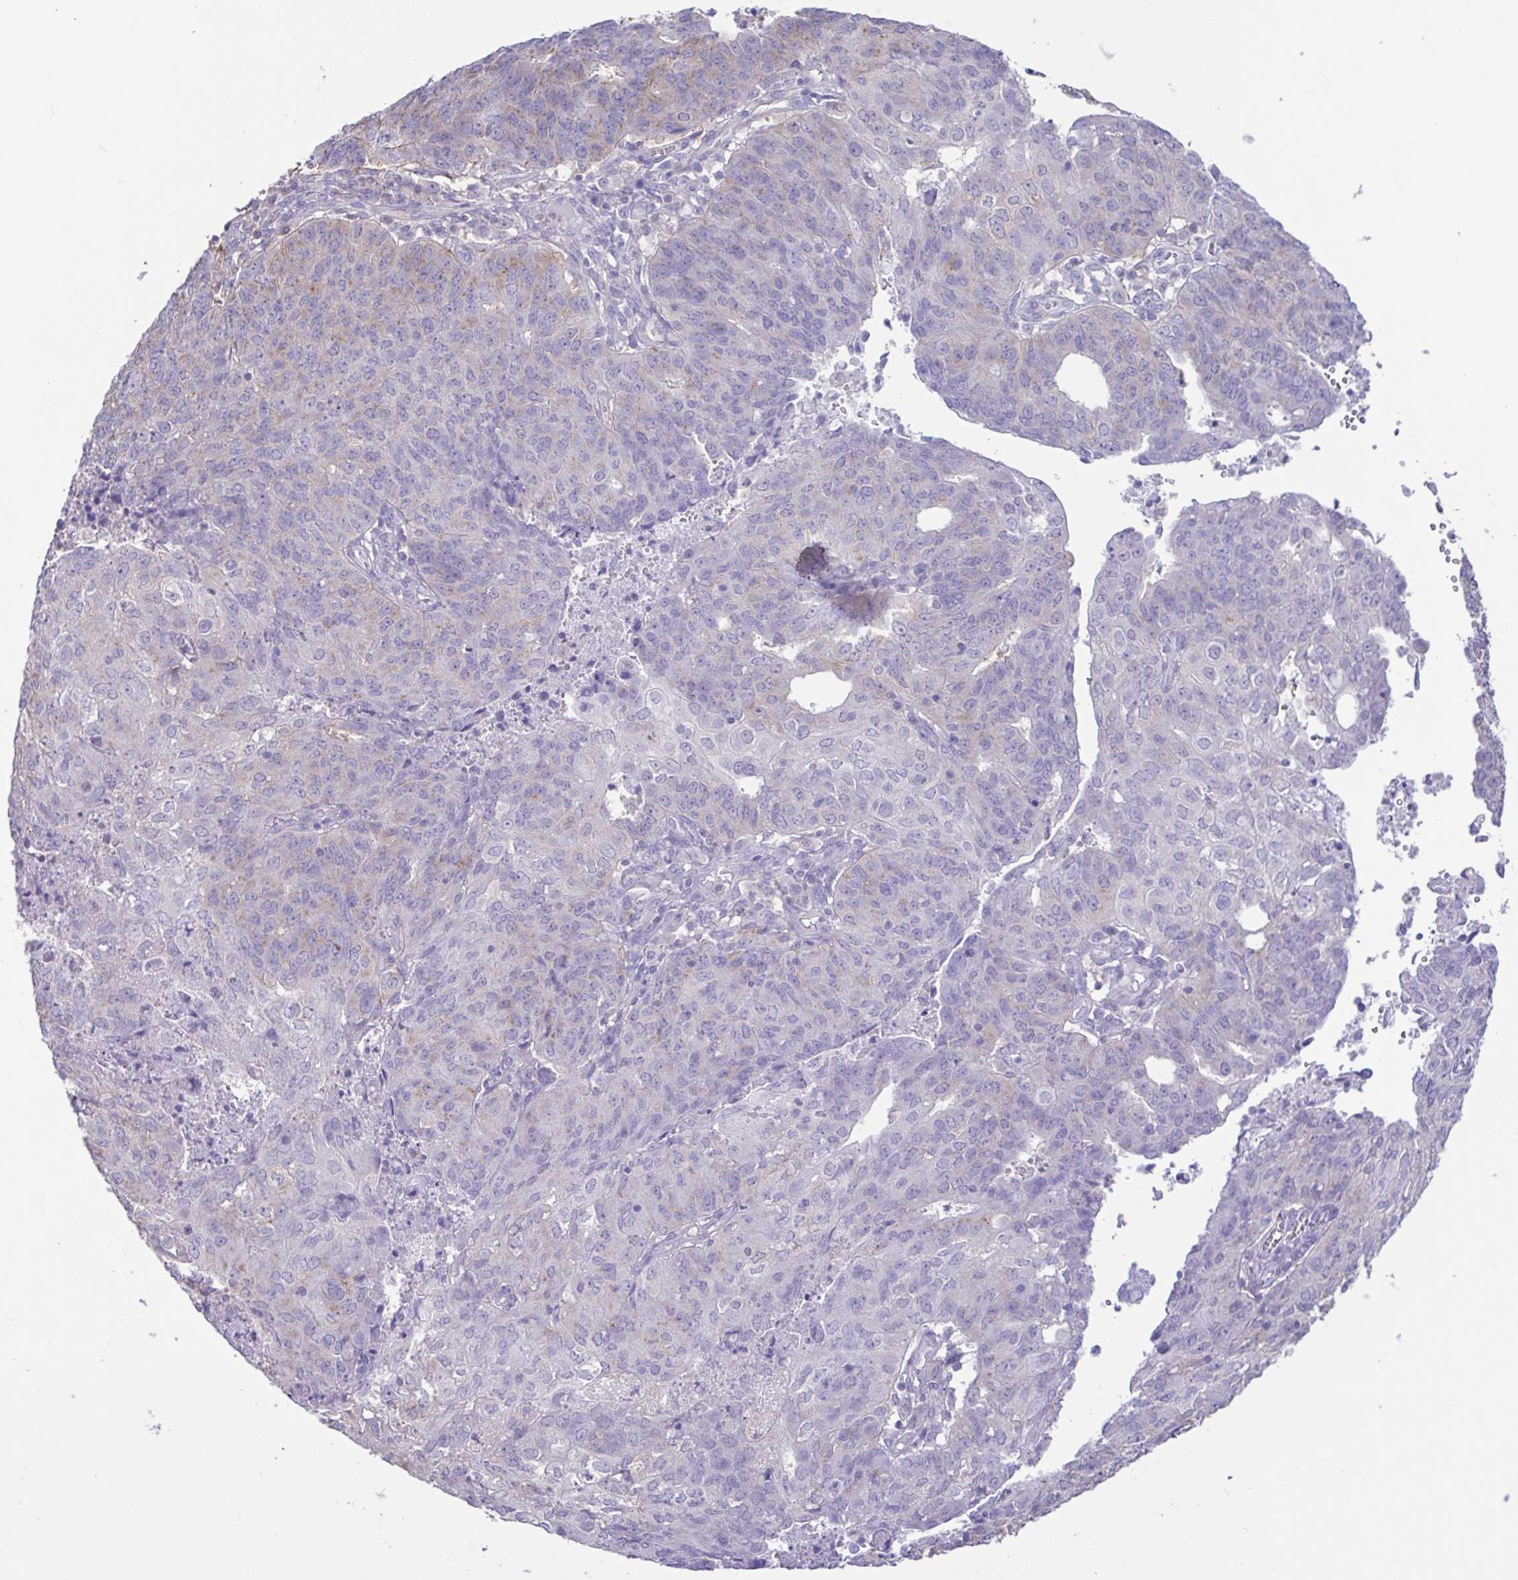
{"staining": {"intensity": "weak", "quantity": "<25%", "location": "cytoplasmic/membranous"}, "tissue": "endometrial cancer", "cell_type": "Tumor cells", "image_type": "cancer", "snomed": [{"axis": "morphology", "description": "Adenocarcinoma, NOS"}, {"axis": "topography", "description": "Endometrium"}], "caption": "Endometrial adenocarcinoma was stained to show a protein in brown. There is no significant positivity in tumor cells.", "gene": "CYP17A1", "patient": {"sex": "female", "age": 82}}